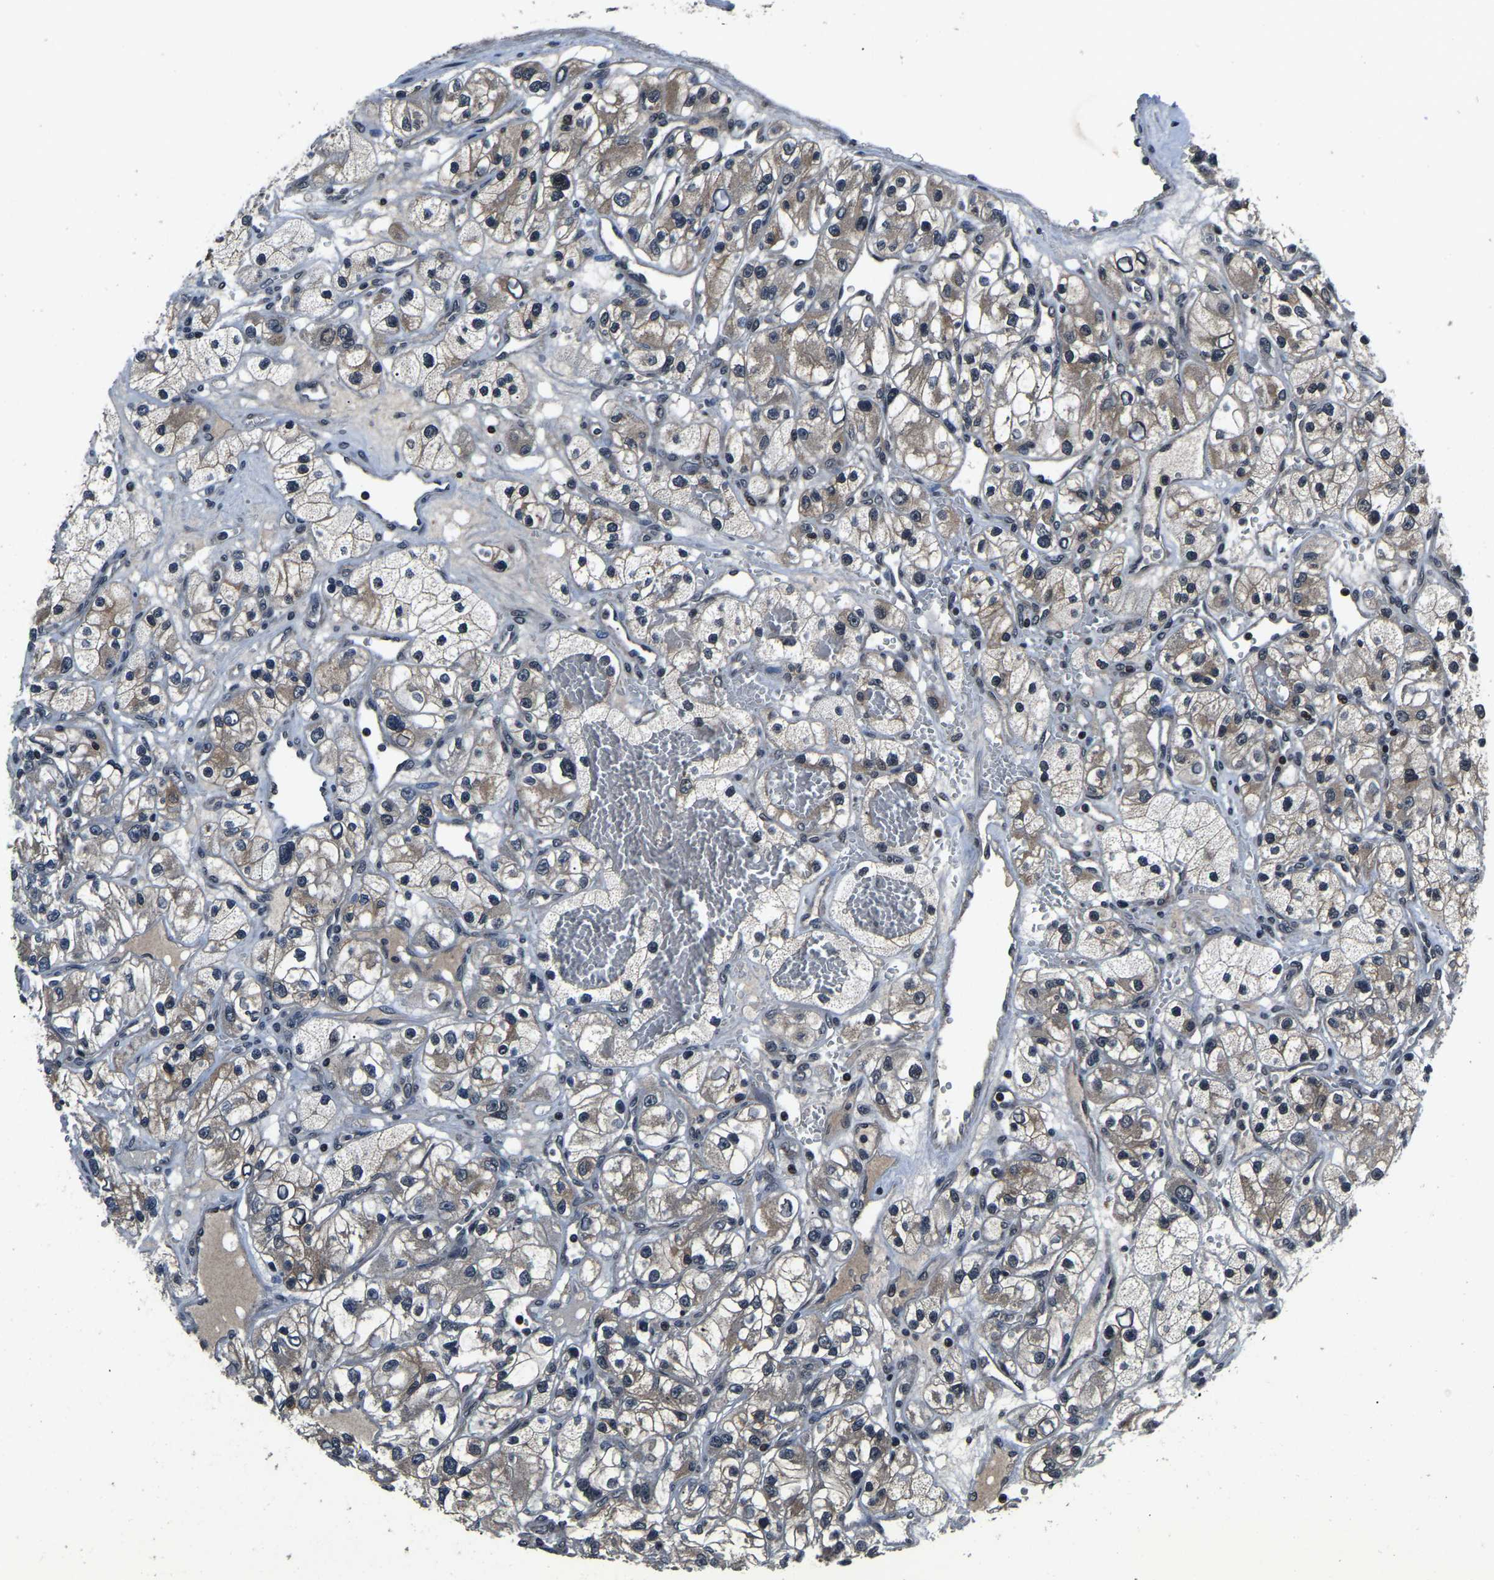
{"staining": {"intensity": "weak", "quantity": ">75%", "location": "cytoplasmic/membranous"}, "tissue": "renal cancer", "cell_type": "Tumor cells", "image_type": "cancer", "snomed": [{"axis": "morphology", "description": "Adenocarcinoma, NOS"}, {"axis": "topography", "description": "Kidney"}], "caption": "Renal cancer stained with a protein marker reveals weak staining in tumor cells.", "gene": "ANKIB1", "patient": {"sex": "female", "age": 57}}